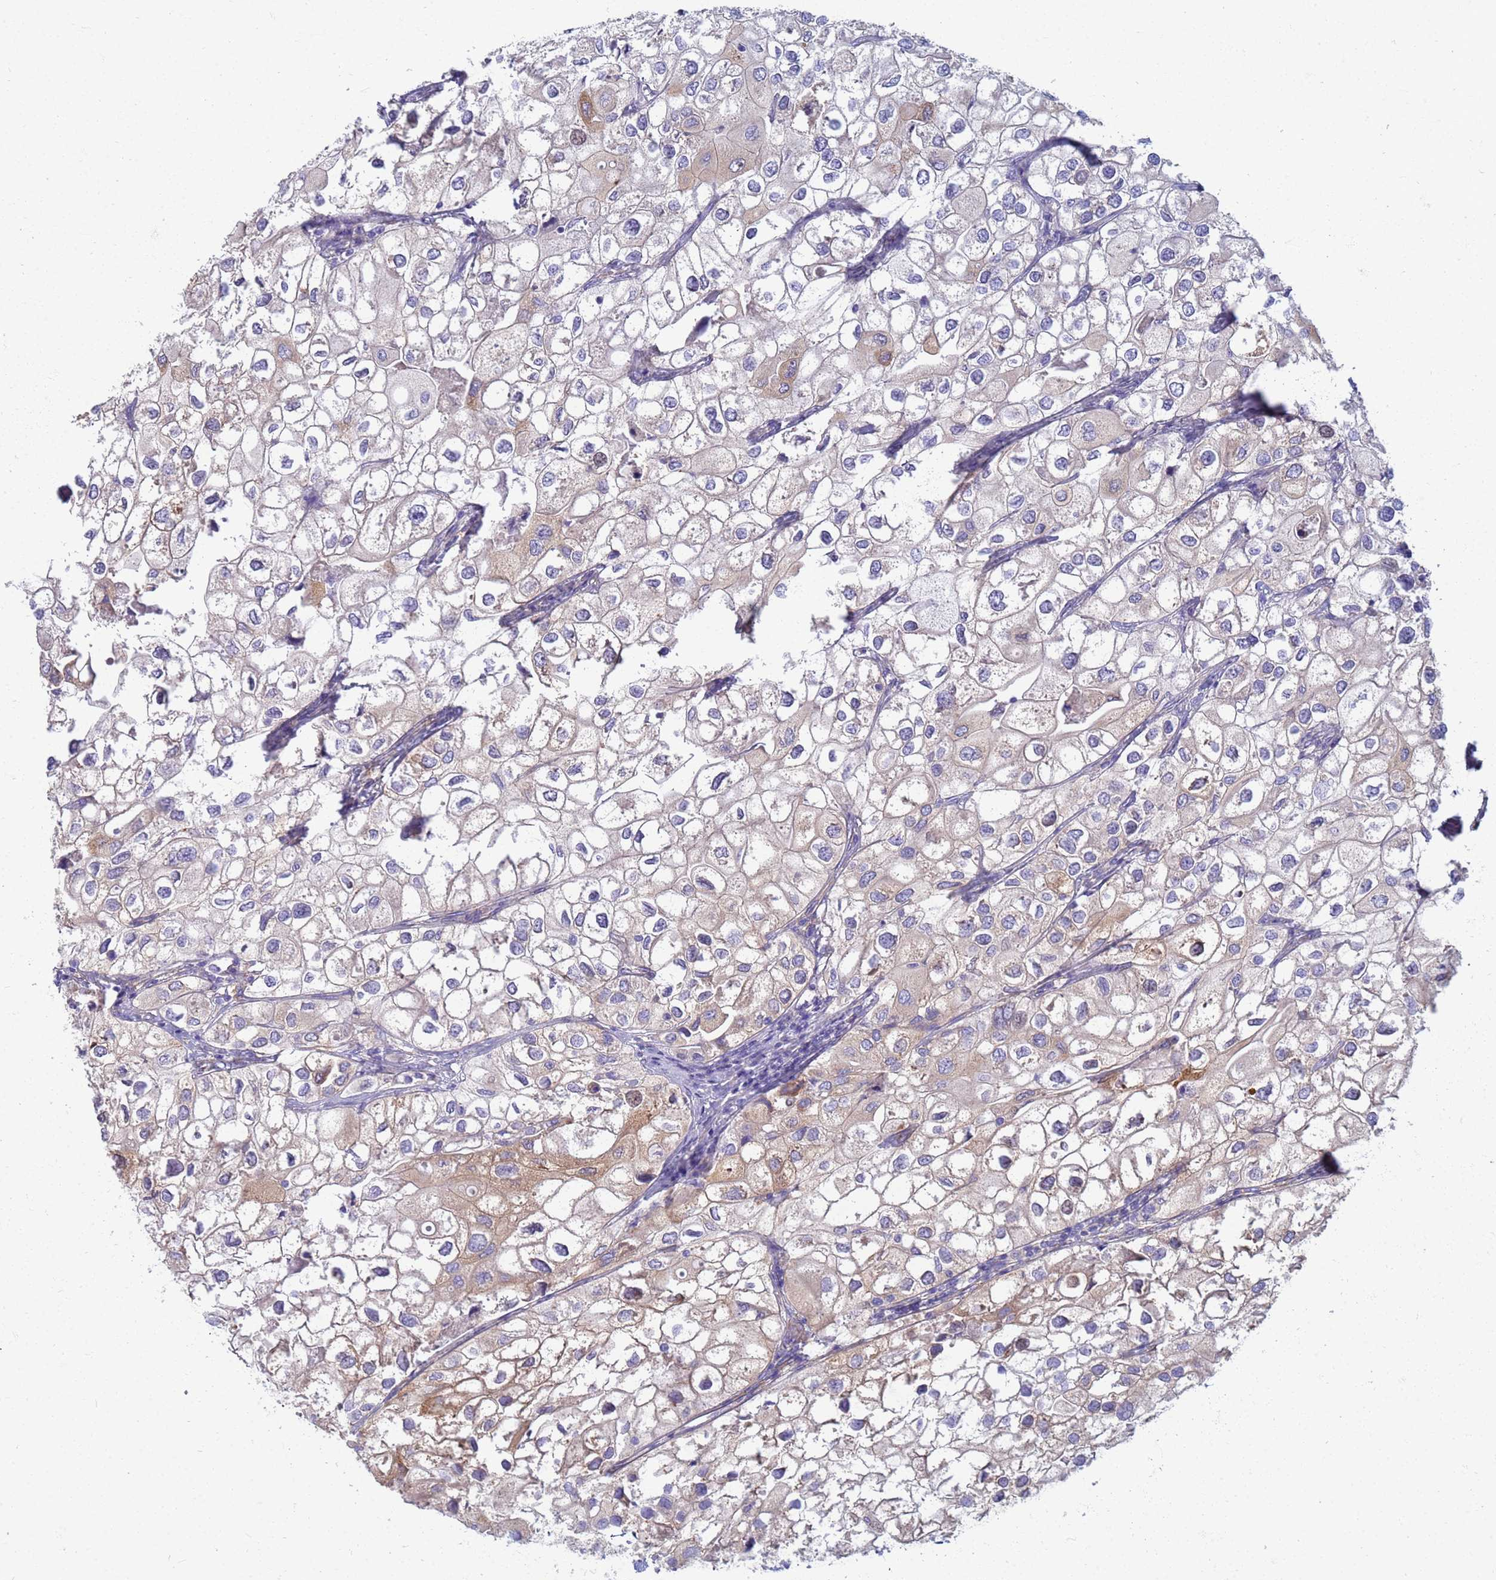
{"staining": {"intensity": "weak", "quantity": "<25%", "location": "cytoplasmic/membranous"}, "tissue": "urothelial cancer", "cell_type": "Tumor cells", "image_type": "cancer", "snomed": [{"axis": "morphology", "description": "Urothelial carcinoma, High grade"}, {"axis": "topography", "description": "Urinary bladder"}], "caption": "Immunohistochemistry (IHC) of human urothelial cancer displays no staining in tumor cells.", "gene": "EEA1", "patient": {"sex": "male", "age": 64}}